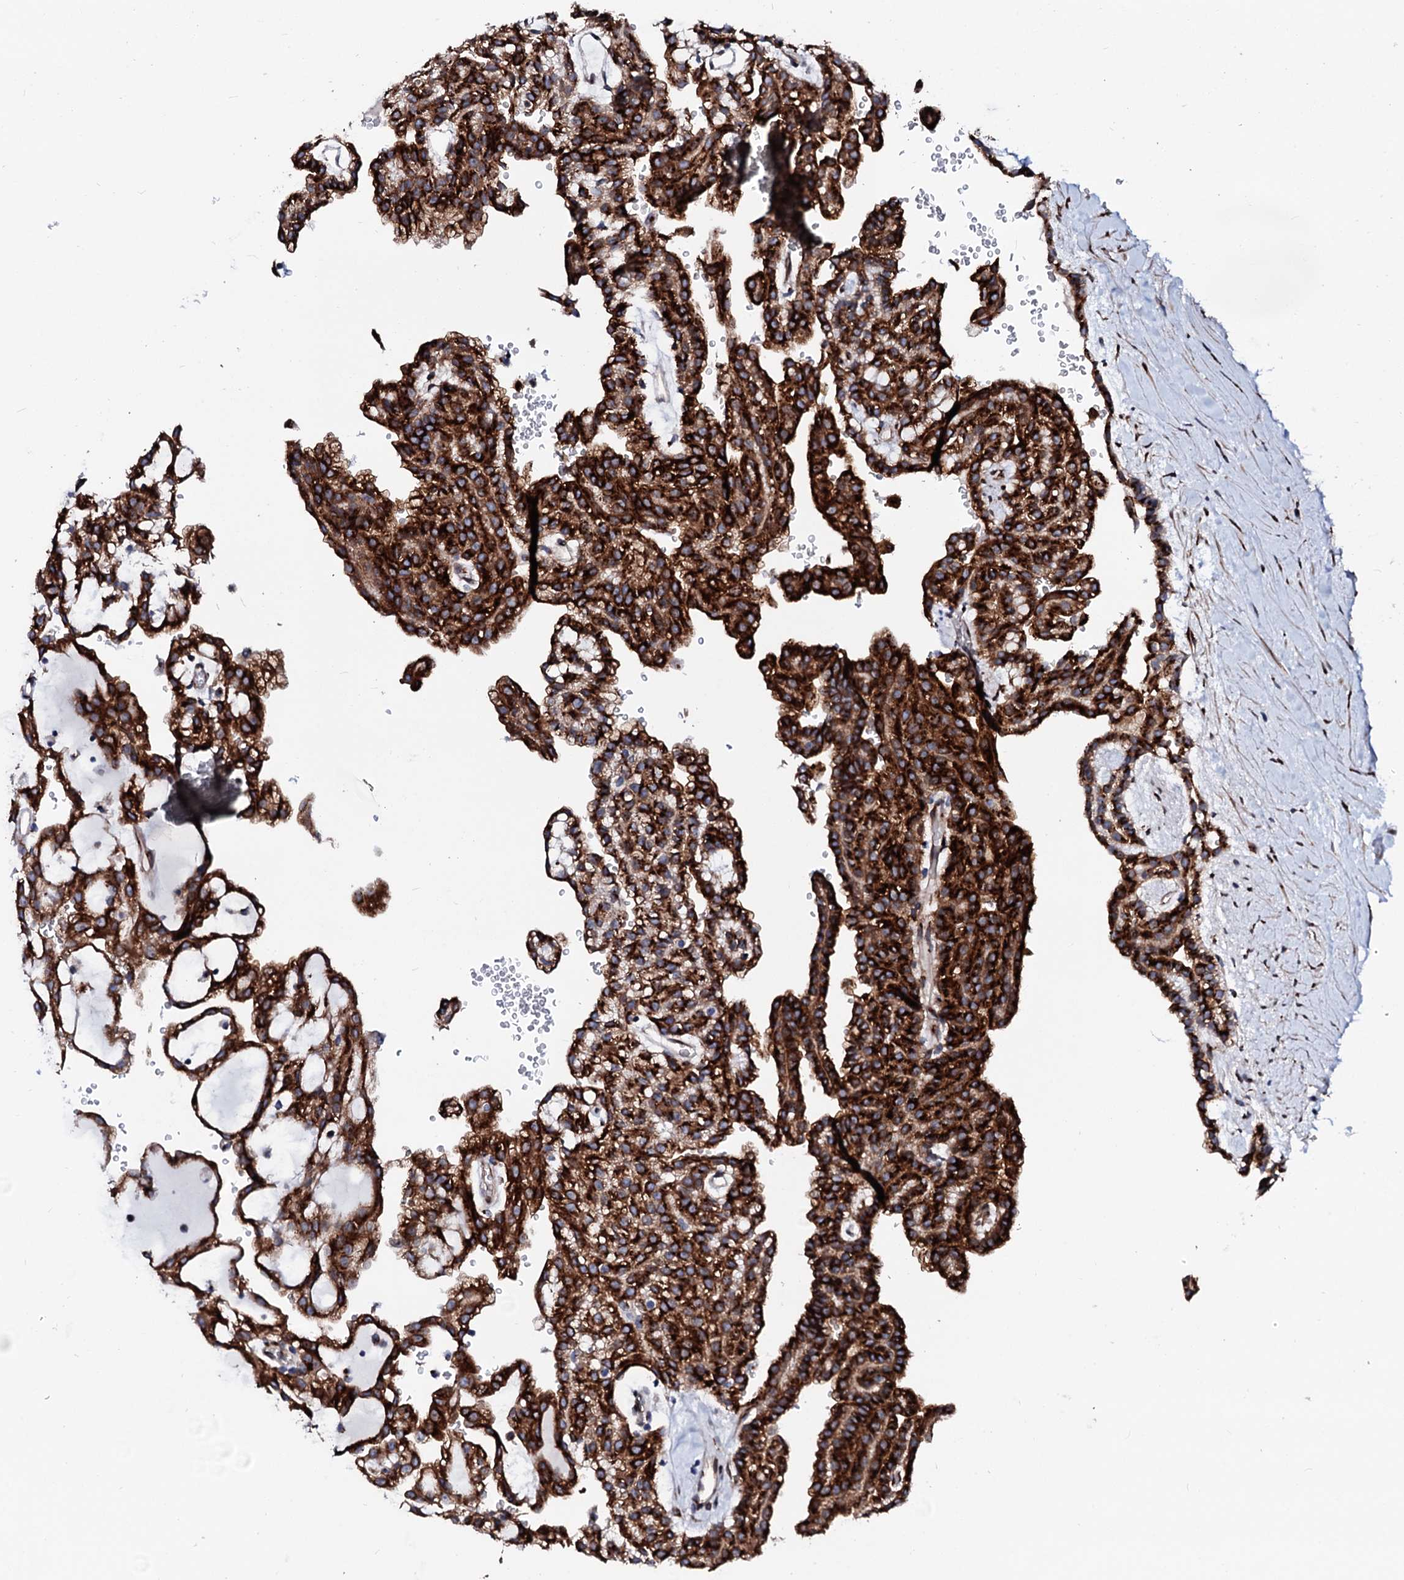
{"staining": {"intensity": "strong", "quantity": ">75%", "location": "cytoplasmic/membranous"}, "tissue": "renal cancer", "cell_type": "Tumor cells", "image_type": "cancer", "snomed": [{"axis": "morphology", "description": "Adenocarcinoma, NOS"}, {"axis": "topography", "description": "Kidney"}], "caption": "An immunohistochemistry photomicrograph of tumor tissue is shown. Protein staining in brown shows strong cytoplasmic/membranous positivity in renal cancer within tumor cells. The staining was performed using DAB, with brown indicating positive protein expression. Nuclei are stained blue with hematoxylin.", "gene": "TMCO3", "patient": {"sex": "male", "age": 63}}